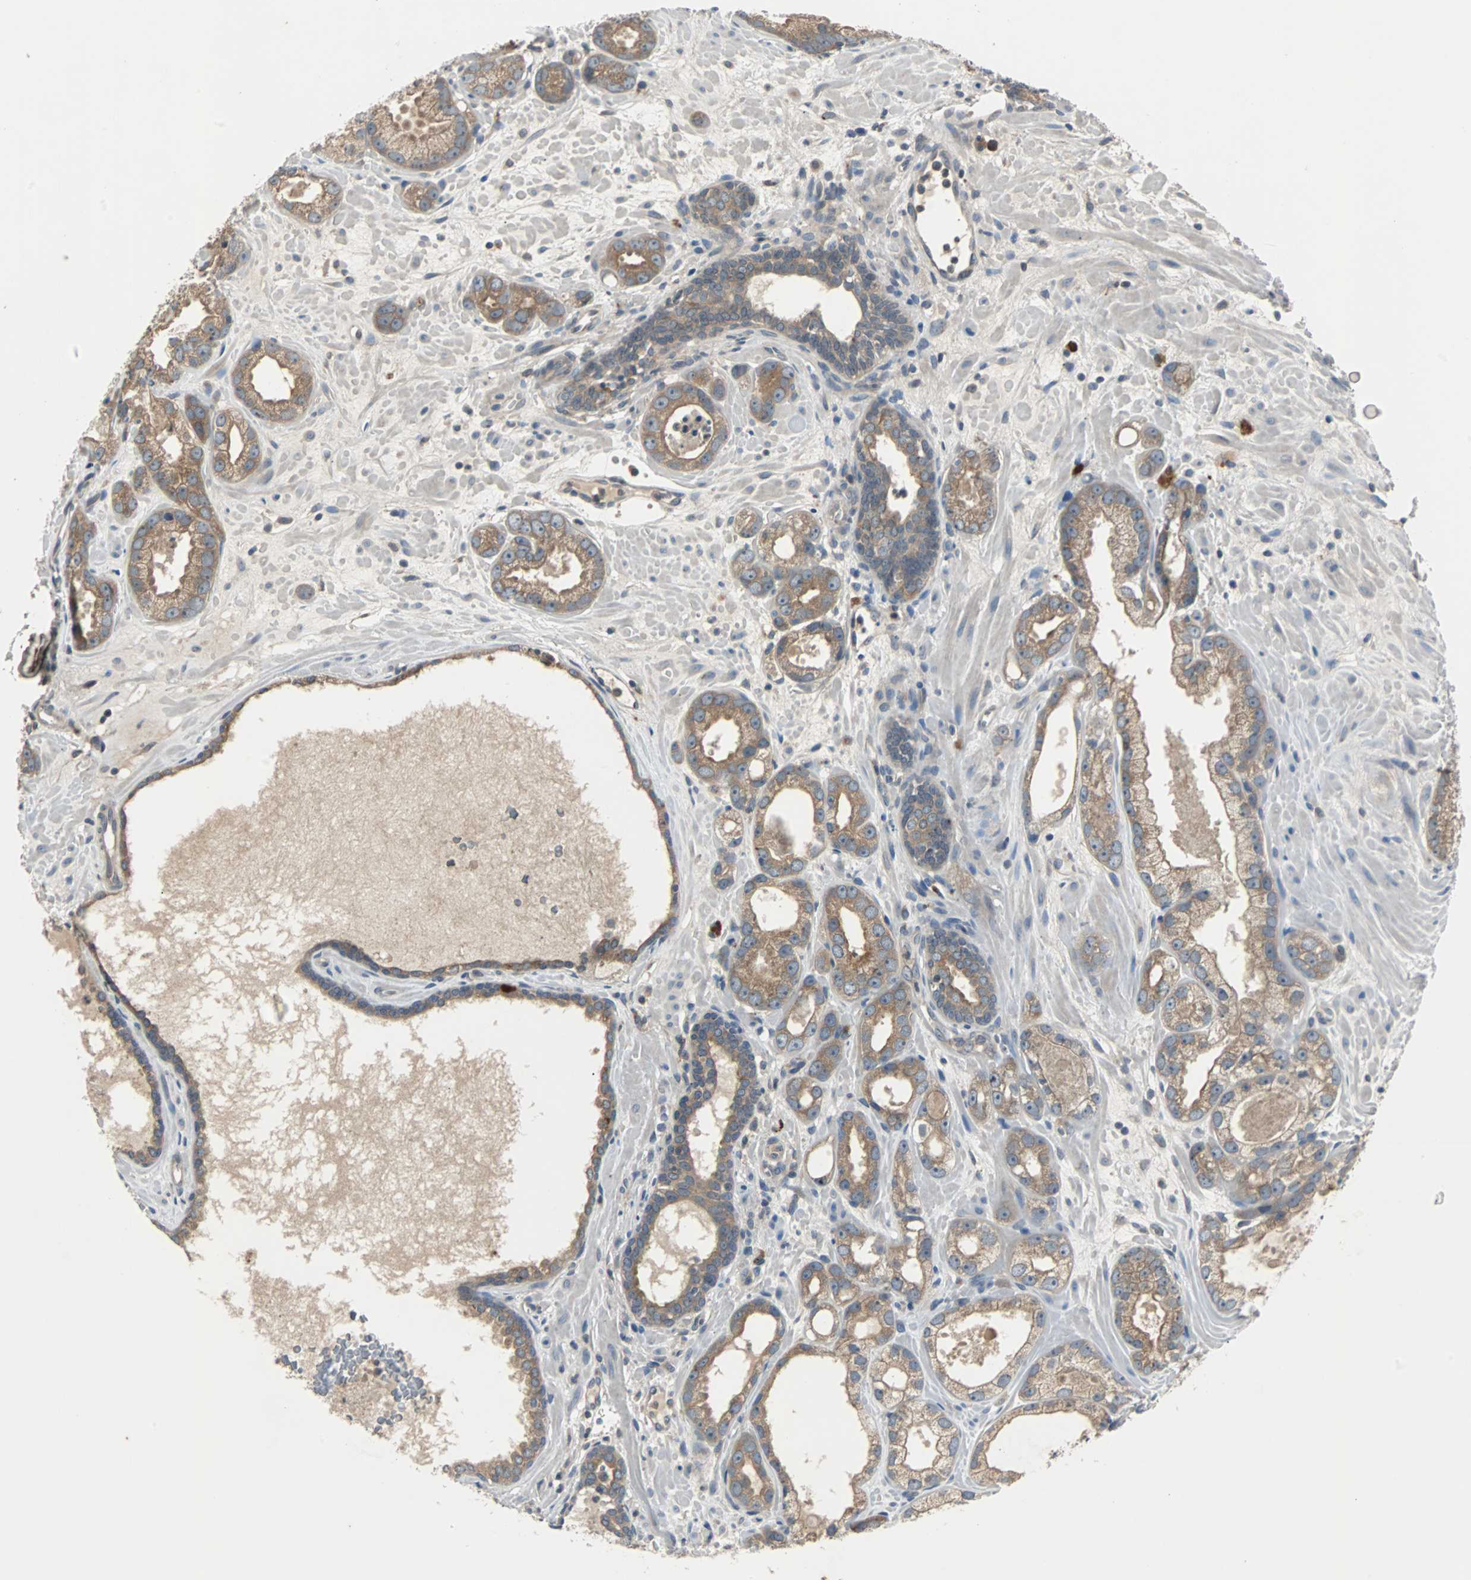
{"staining": {"intensity": "moderate", "quantity": ">75%", "location": "cytoplasmic/membranous"}, "tissue": "prostate cancer", "cell_type": "Tumor cells", "image_type": "cancer", "snomed": [{"axis": "morphology", "description": "Adenocarcinoma, Low grade"}, {"axis": "topography", "description": "Prostate"}], "caption": "Moderate cytoplasmic/membranous protein expression is appreciated in approximately >75% of tumor cells in prostate cancer (low-grade adenocarcinoma).", "gene": "ARF1", "patient": {"sex": "male", "age": 57}}